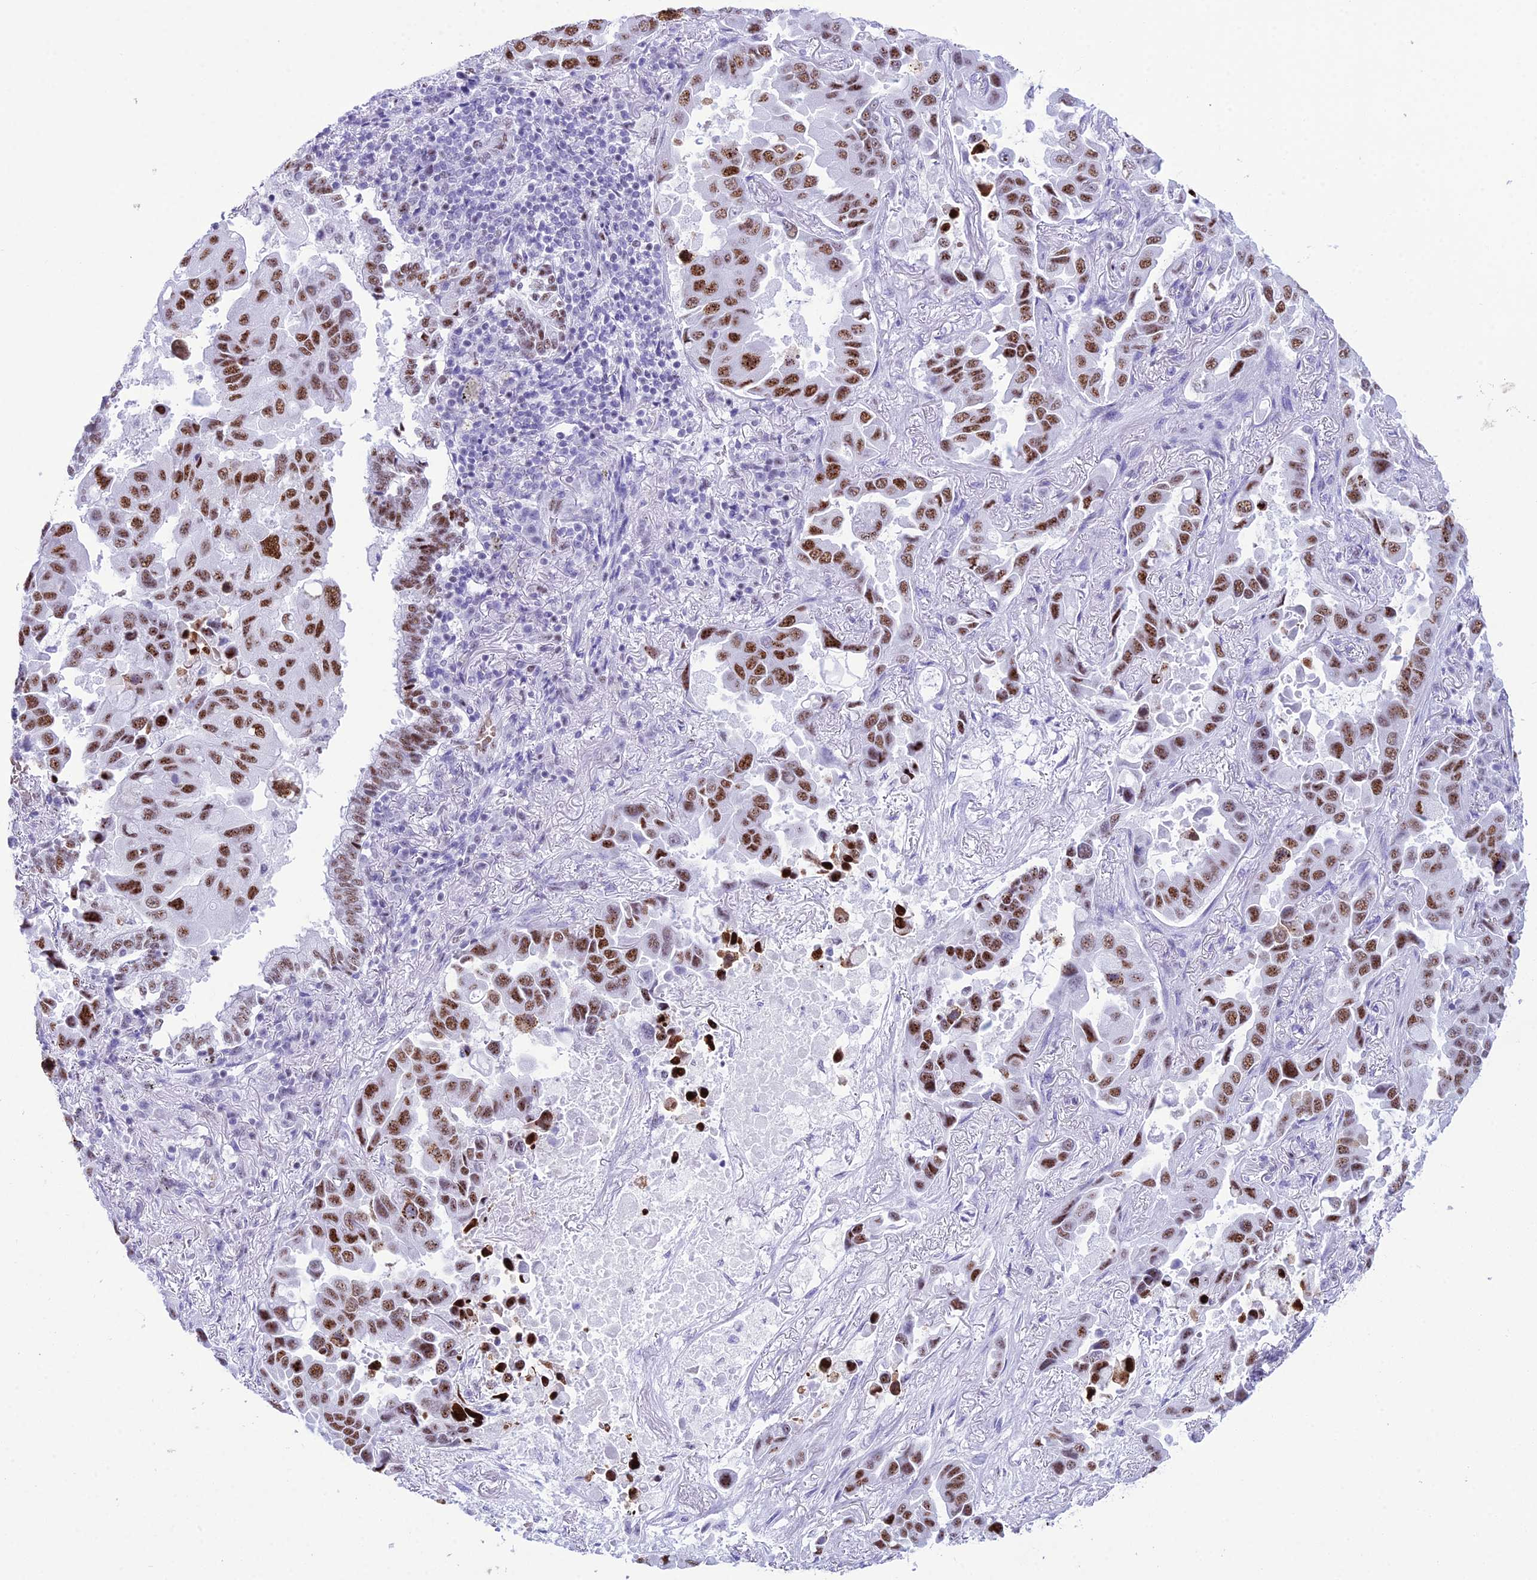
{"staining": {"intensity": "moderate", "quantity": ">75%", "location": "nuclear"}, "tissue": "lung cancer", "cell_type": "Tumor cells", "image_type": "cancer", "snomed": [{"axis": "morphology", "description": "Adenocarcinoma, NOS"}, {"axis": "topography", "description": "Lung"}], "caption": "This is an image of immunohistochemistry staining of lung cancer, which shows moderate positivity in the nuclear of tumor cells.", "gene": "RNPS1", "patient": {"sex": "male", "age": 64}}